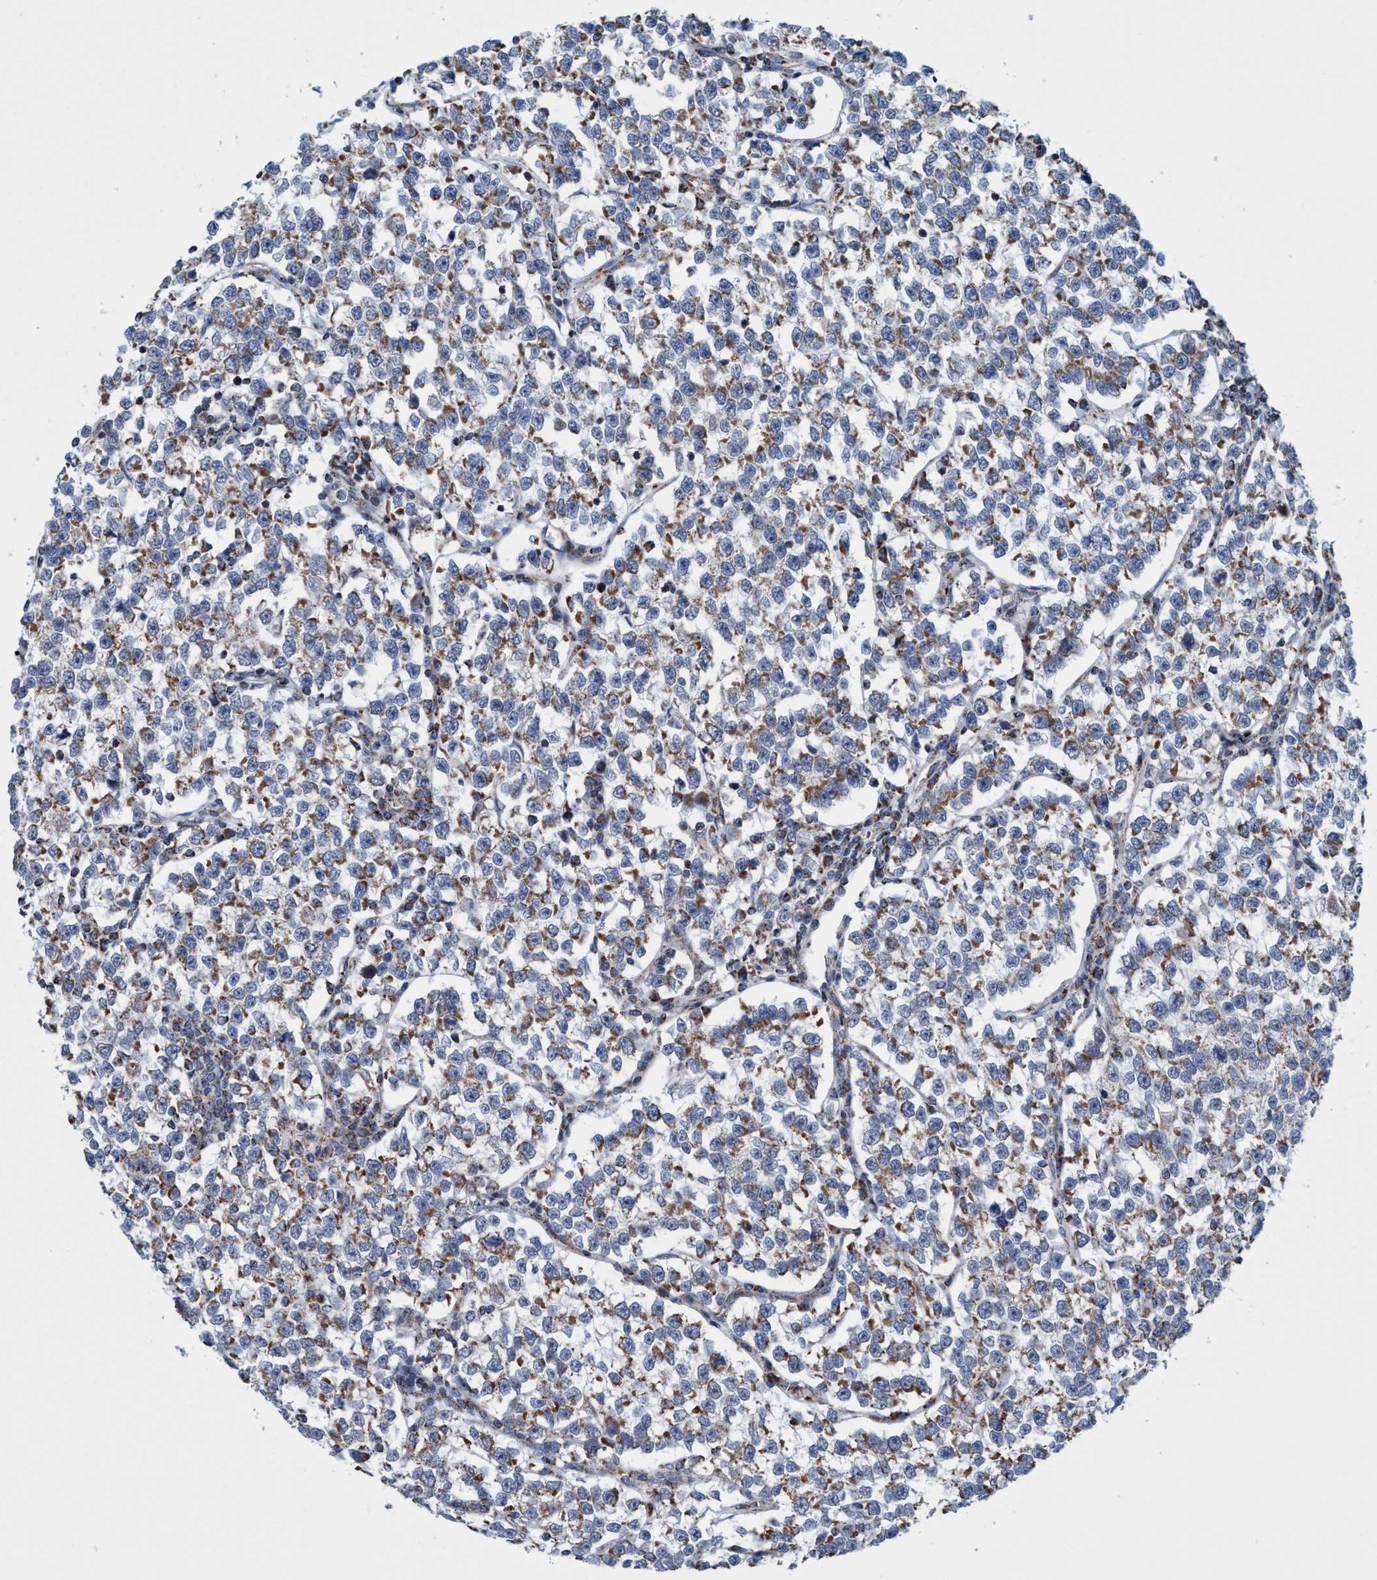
{"staining": {"intensity": "moderate", "quantity": "25%-75%", "location": "cytoplasmic/membranous"}, "tissue": "testis cancer", "cell_type": "Tumor cells", "image_type": "cancer", "snomed": [{"axis": "morphology", "description": "Normal tissue, NOS"}, {"axis": "morphology", "description": "Seminoma, NOS"}, {"axis": "topography", "description": "Testis"}], "caption": "Seminoma (testis) stained with DAB immunohistochemistry demonstrates medium levels of moderate cytoplasmic/membranous staining in about 25%-75% of tumor cells.", "gene": "POLR1F", "patient": {"sex": "male", "age": 43}}